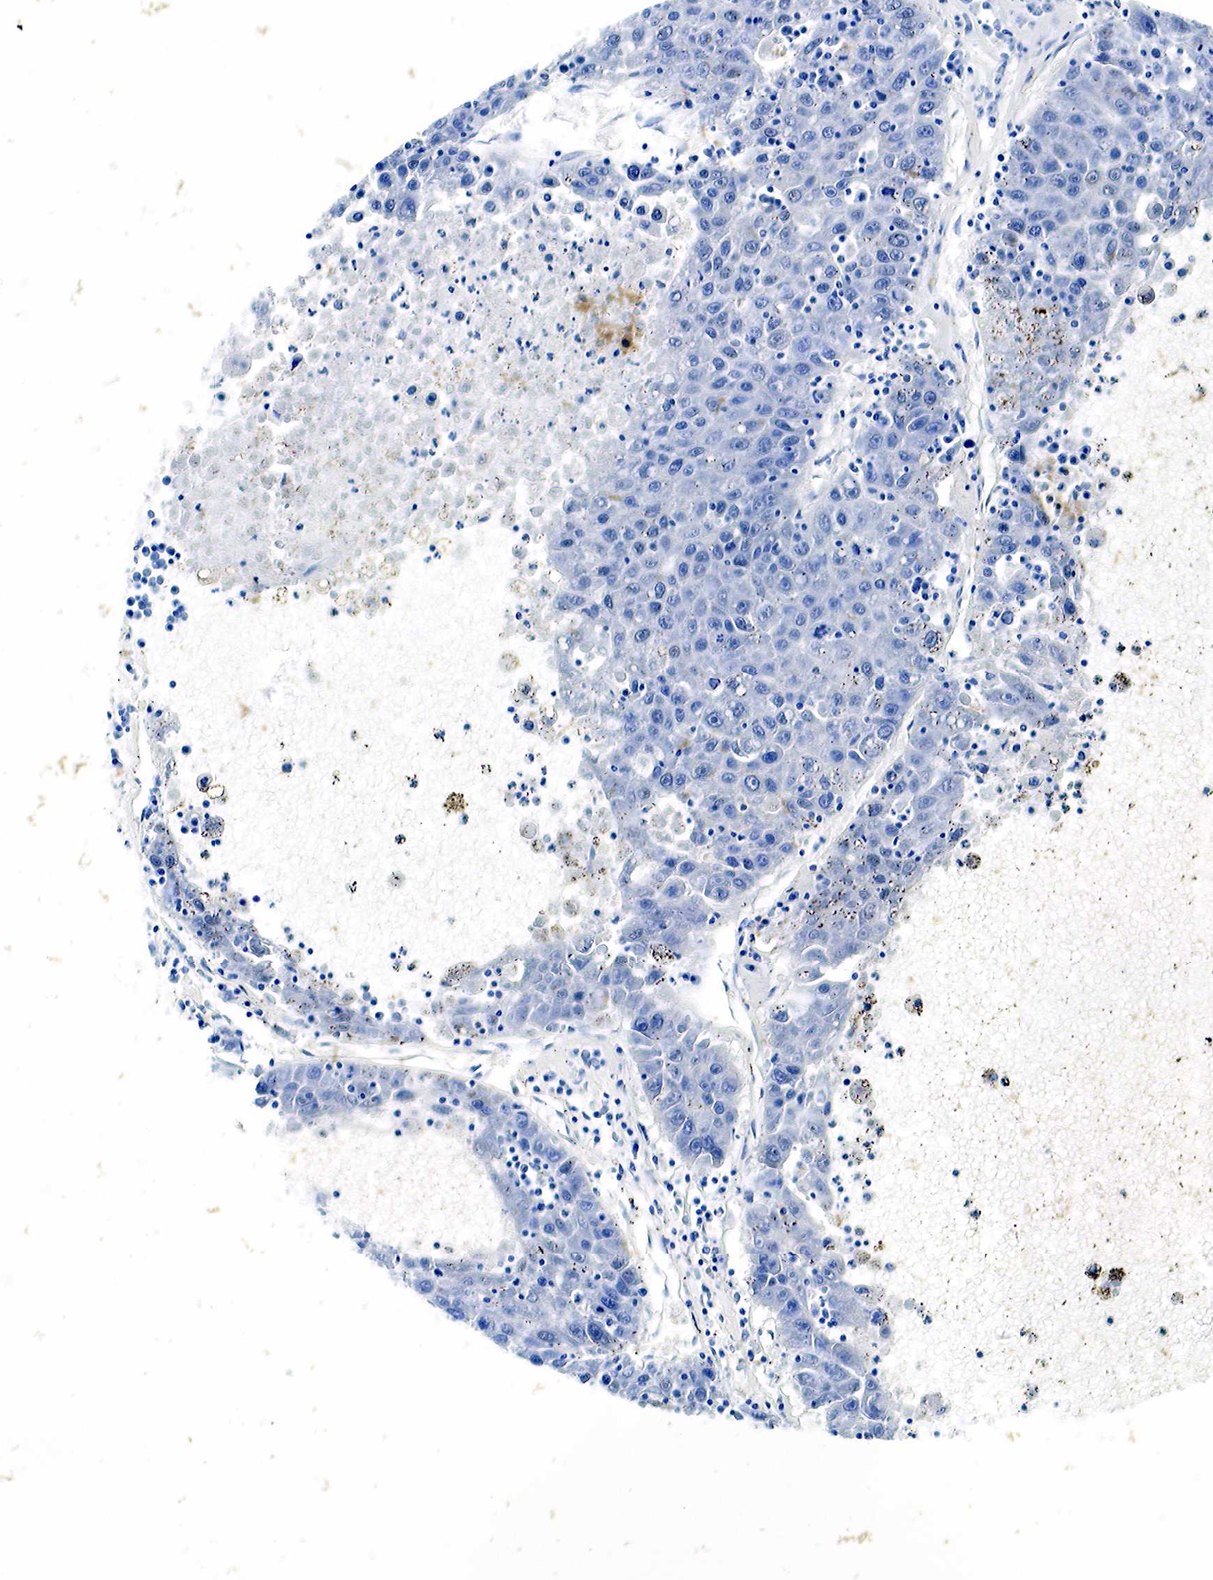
{"staining": {"intensity": "negative", "quantity": "none", "location": "none"}, "tissue": "liver cancer", "cell_type": "Tumor cells", "image_type": "cancer", "snomed": [{"axis": "morphology", "description": "Carcinoma, Hepatocellular, NOS"}, {"axis": "topography", "description": "Liver"}], "caption": "Immunohistochemistry (IHC) histopathology image of neoplastic tissue: human liver hepatocellular carcinoma stained with DAB shows no significant protein staining in tumor cells.", "gene": "GCG", "patient": {"sex": "male", "age": 49}}